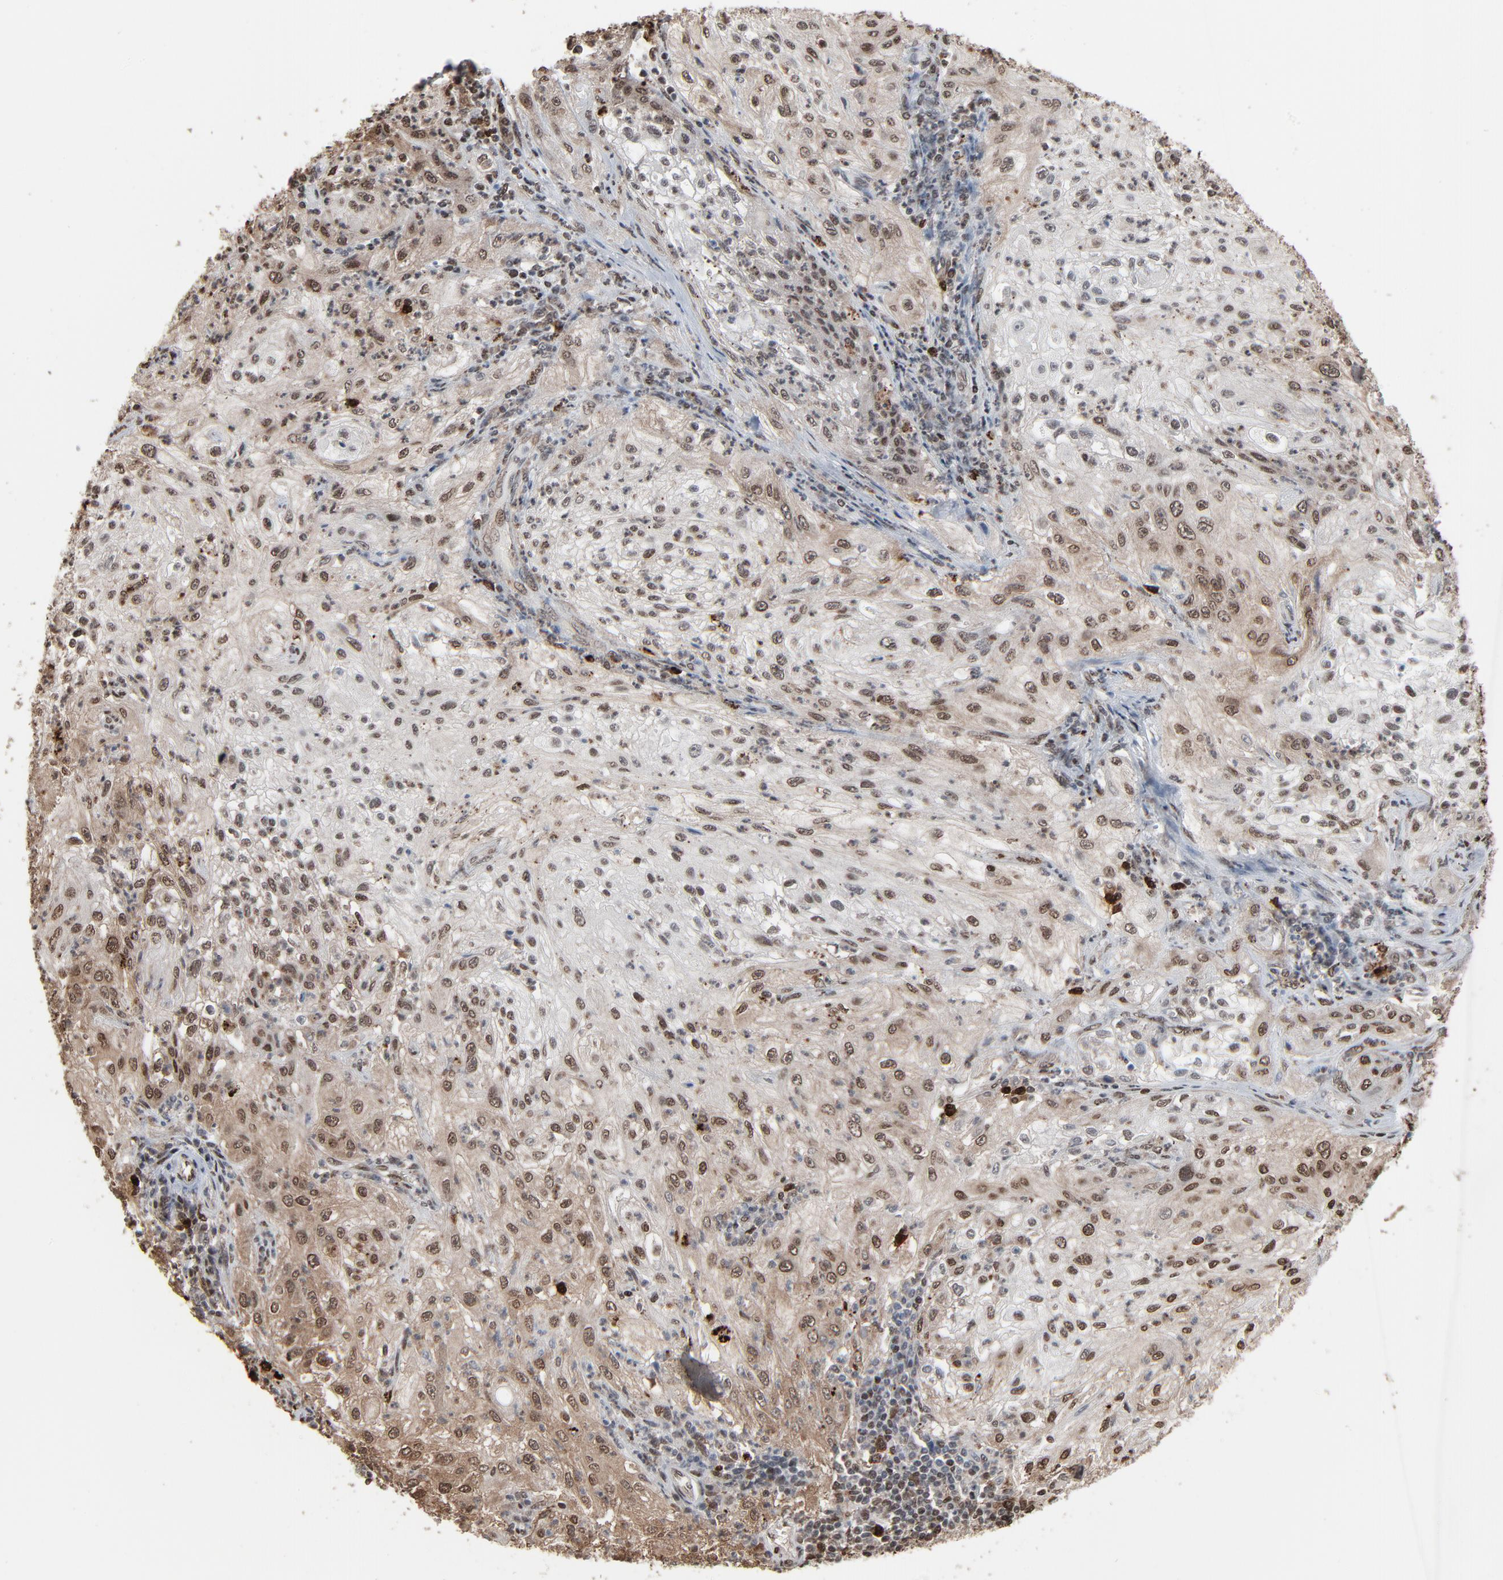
{"staining": {"intensity": "strong", "quantity": ">75%", "location": "cytoplasmic/membranous,nuclear"}, "tissue": "lung cancer", "cell_type": "Tumor cells", "image_type": "cancer", "snomed": [{"axis": "morphology", "description": "Inflammation, NOS"}, {"axis": "morphology", "description": "Squamous cell carcinoma, NOS"}, {"axis": "topography", "description": "Lymph node"}, {"axis": "topography", "description": "Soft tissue"}, {"axis": "topography", "description": "Lung"}], "caption": "Protein expression analysis of human lung squamous cell carcinoma reveals strong cytoplasmic/membranous and nuclear expression in about >75% of tumor cells.", "gene": "MEIS2", "patient": {"sex": "male", "age": 66}}